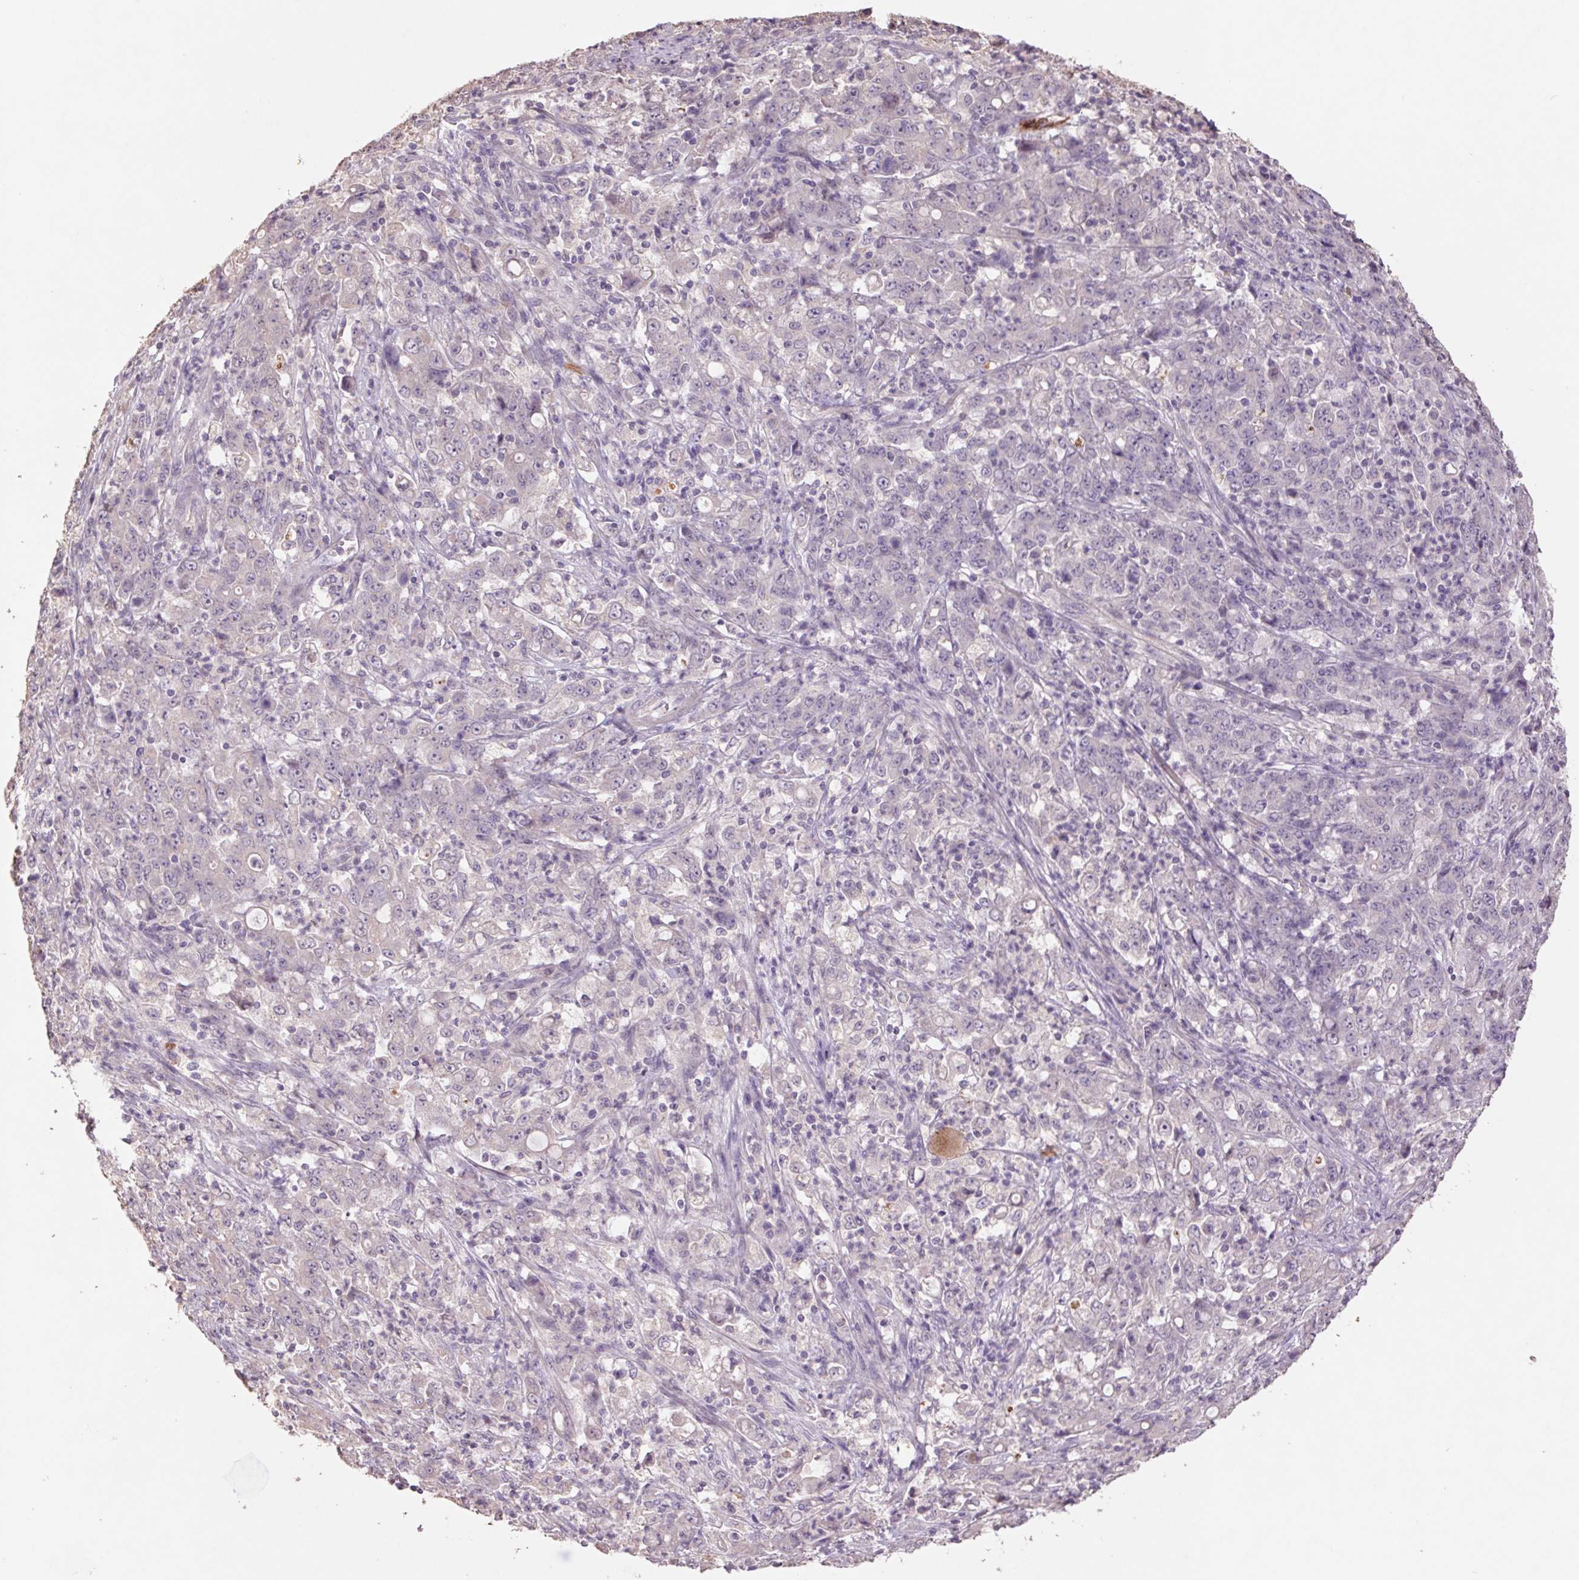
{"staining": {"intensity": "negative", "quantity": "none", "location": "none"}, "tissue": "stomach cancer", "cell_type": "Tumor cells", "image_type": "cancer", "snomed": [{"axis": "morphology", "description": "Adenocarcinoma, NOS"}, {"axis": "topography", "description": "Stomach, lower"}], "caption": "IHC of stomach cancer (adenocarcinoma) reveals no positivity in tumor cells.", "gene": "GRM2", "patient": {"sex": "female", "age": 71}}